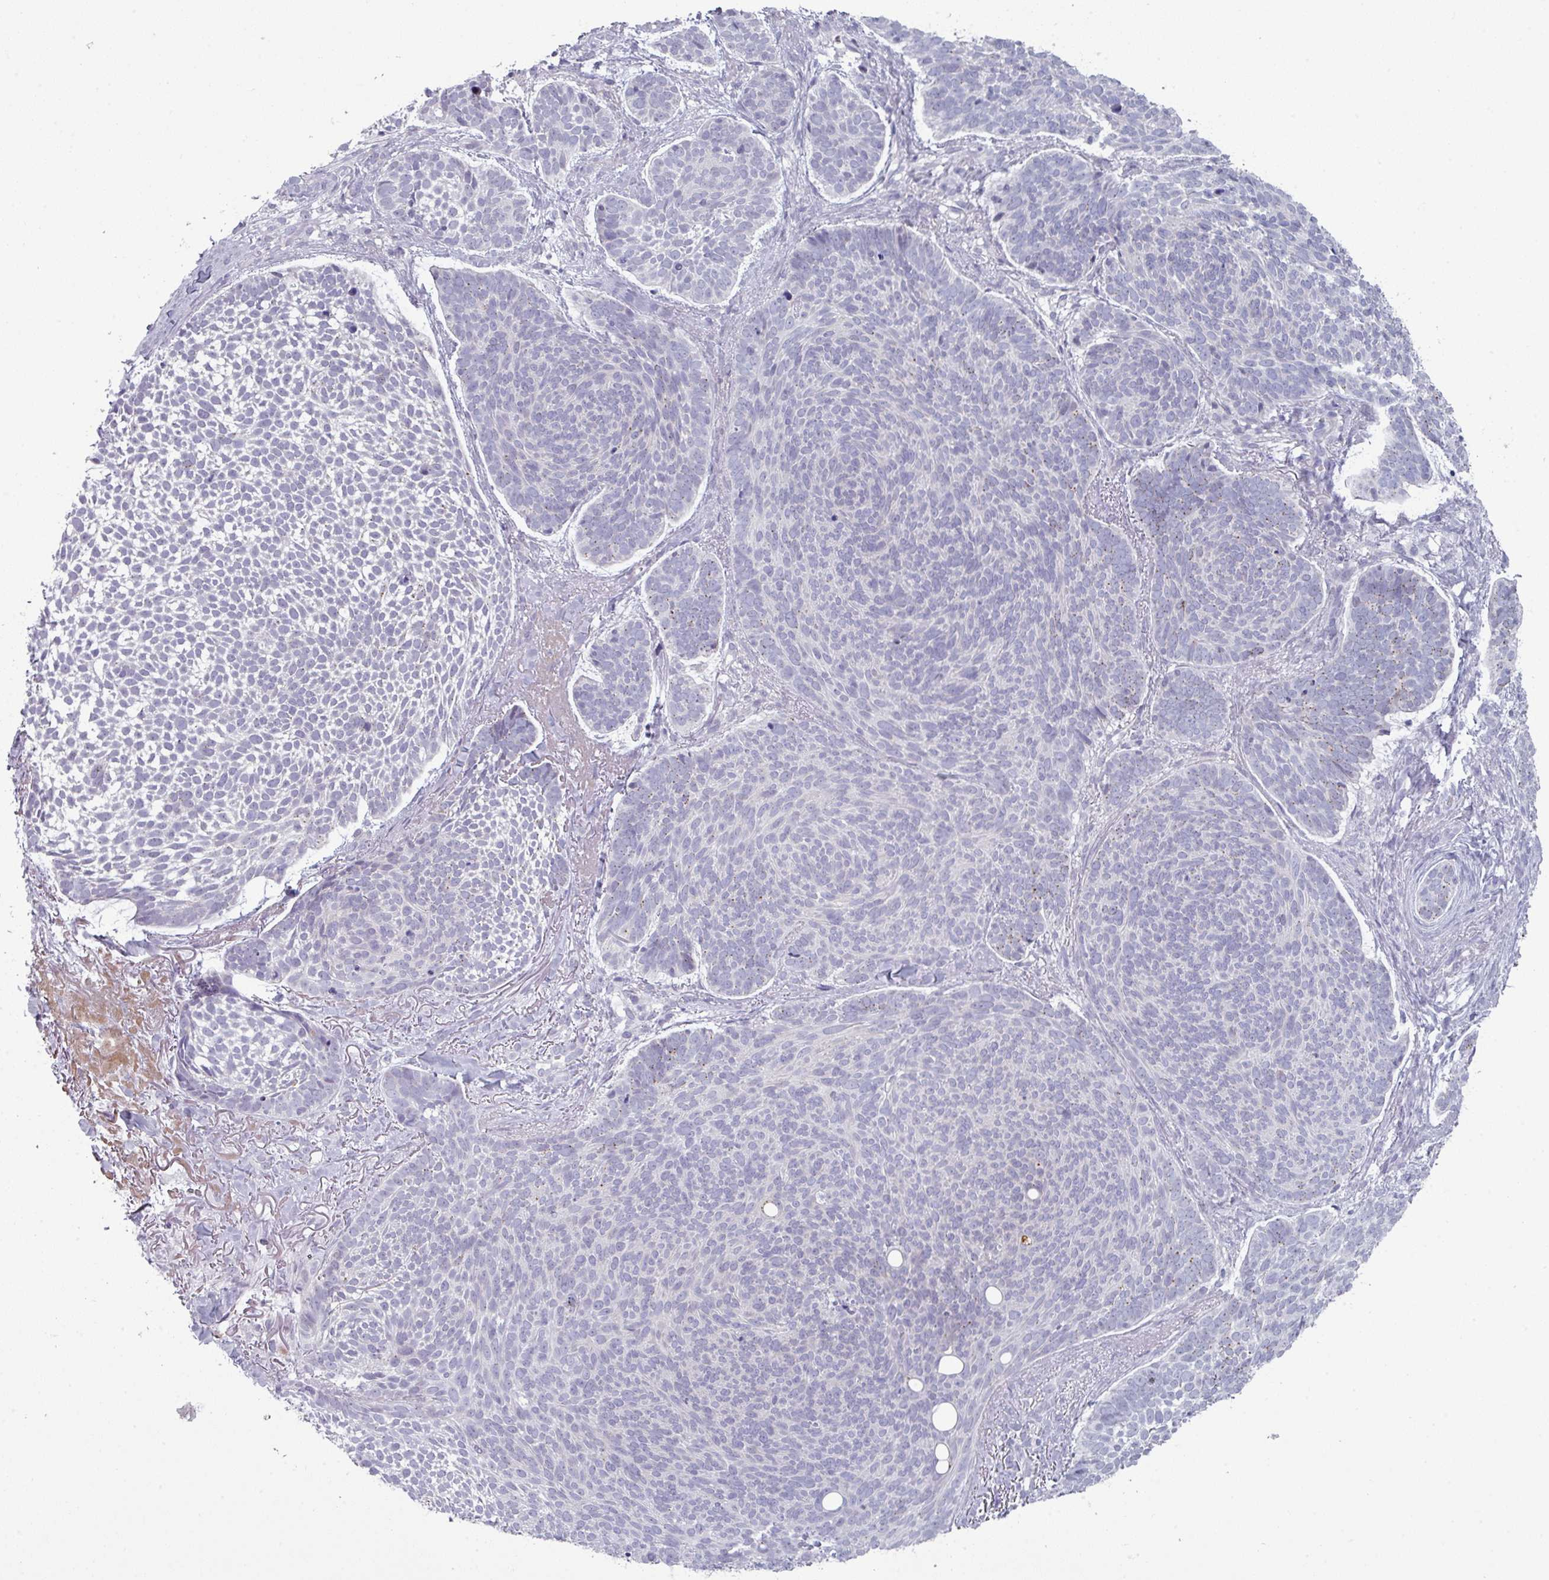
{"staining": {"intensity": "negative", "quantity": "none", "location": "none"}, "tissue": "skin cancer", "cell_type": "Tumor cells", "image_type": "cancer", "snomed": [{"axis": "morphology", "description": "Basal cell carcinoma"}, {"axis": "topography", "description": "Skin"}], "caption": "An immunohistochemistry micrograph of basal cell carcinoma (skin) is shown. There is no staining in tumor cells of basal cell carcinoma (skin).", "gene": "ZNF615", "patient": {"sex": "male", "age": 70}}